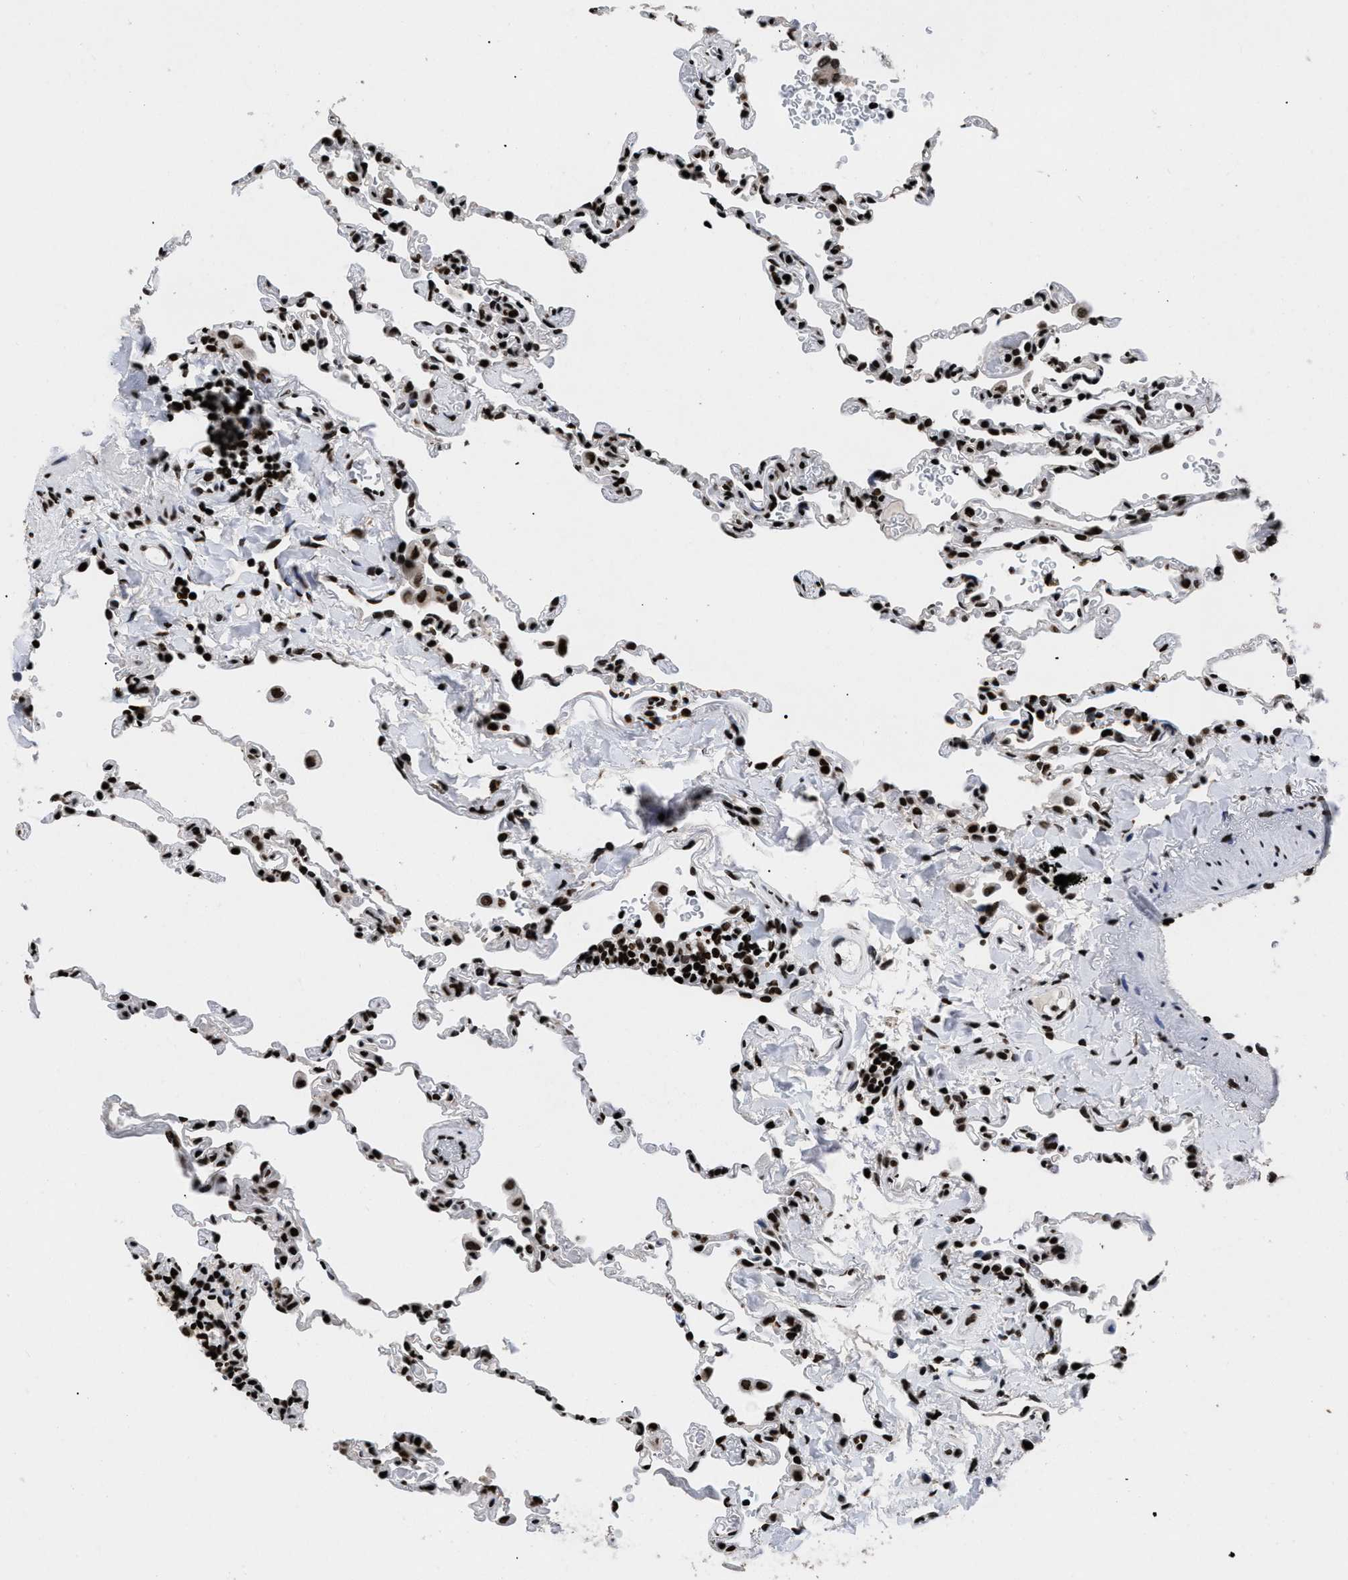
{"staining": {"intensity": "strong", "quantity": "25%-75%", "location": "nuclear"}, "tissue": "lung", "cell_type": "Alveolar cells", "image_type": "normal", "snomed": [{"axis": "morphology", "description": "Normal tissue, NOS"}, {"axis": "topography", "description": "Lung"}], "caption": "Brown immunohistochemical staining in benign human lung exhibits strong nuclear expression in approximately 25%-75% of alveolar cells. The protein is shown in brown color, while the nuclei are stained blue.", "gene": "CALHM3", "patient": {"sex": "male", "age": 59}}